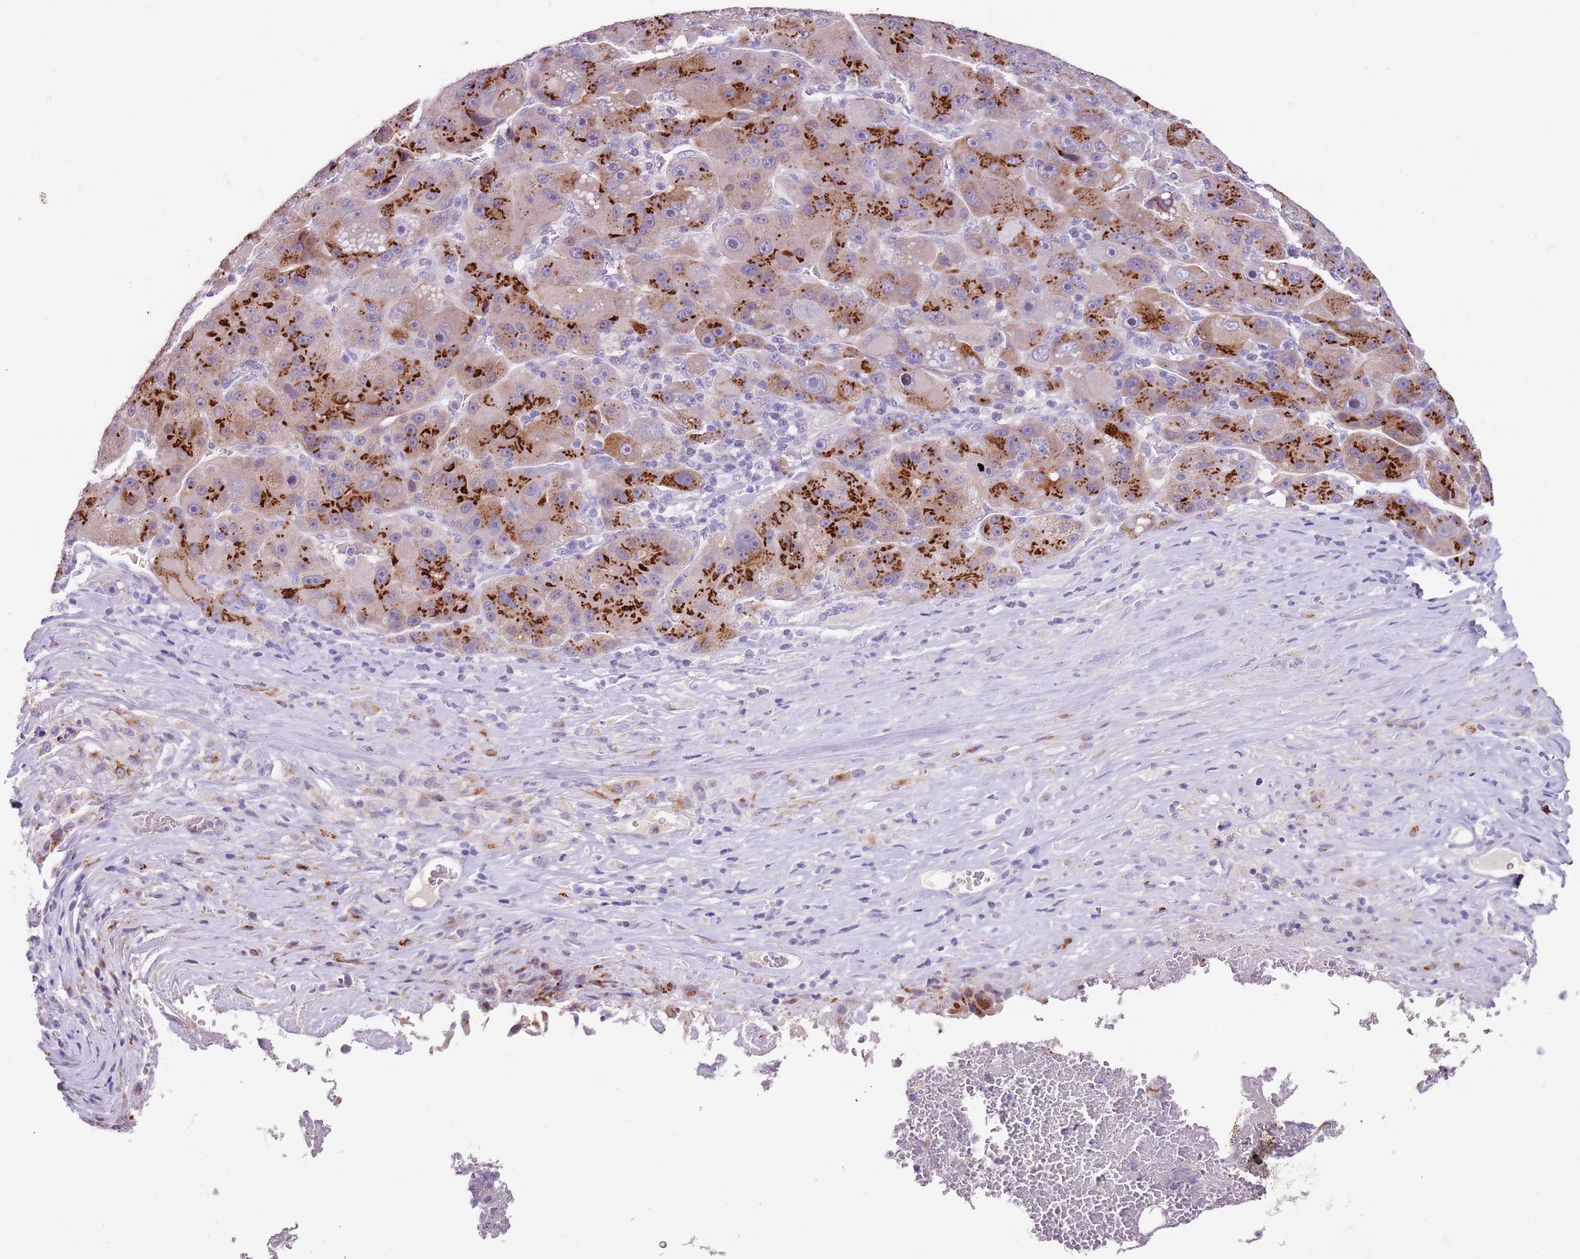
{"staining": {"intensity": "strong", "quantity": ">75%", "location": "cytoplasmic/membranous"}, "tissue": "liver cancer", "cell_type": "Tumor cells", "image_type": "cancer", "snomed": [{"axis": "morphology", "description": "Carcinoma, Hepatocellular, NOS"}, {"axis": "topography", "description": "Liver"}], "caption": "Protein staining of liver hepatocellular carcinoma tissue exhibits strong cytoplasmic/membranous staining in approximately >75% of tumor cells. The staining was performed using DAB, with brown indicating positive protein expression. Nuclei are stained blue with hematoxylin.", "gene": "C2CD3", "patient": {"sex": "male", "age": 76}}